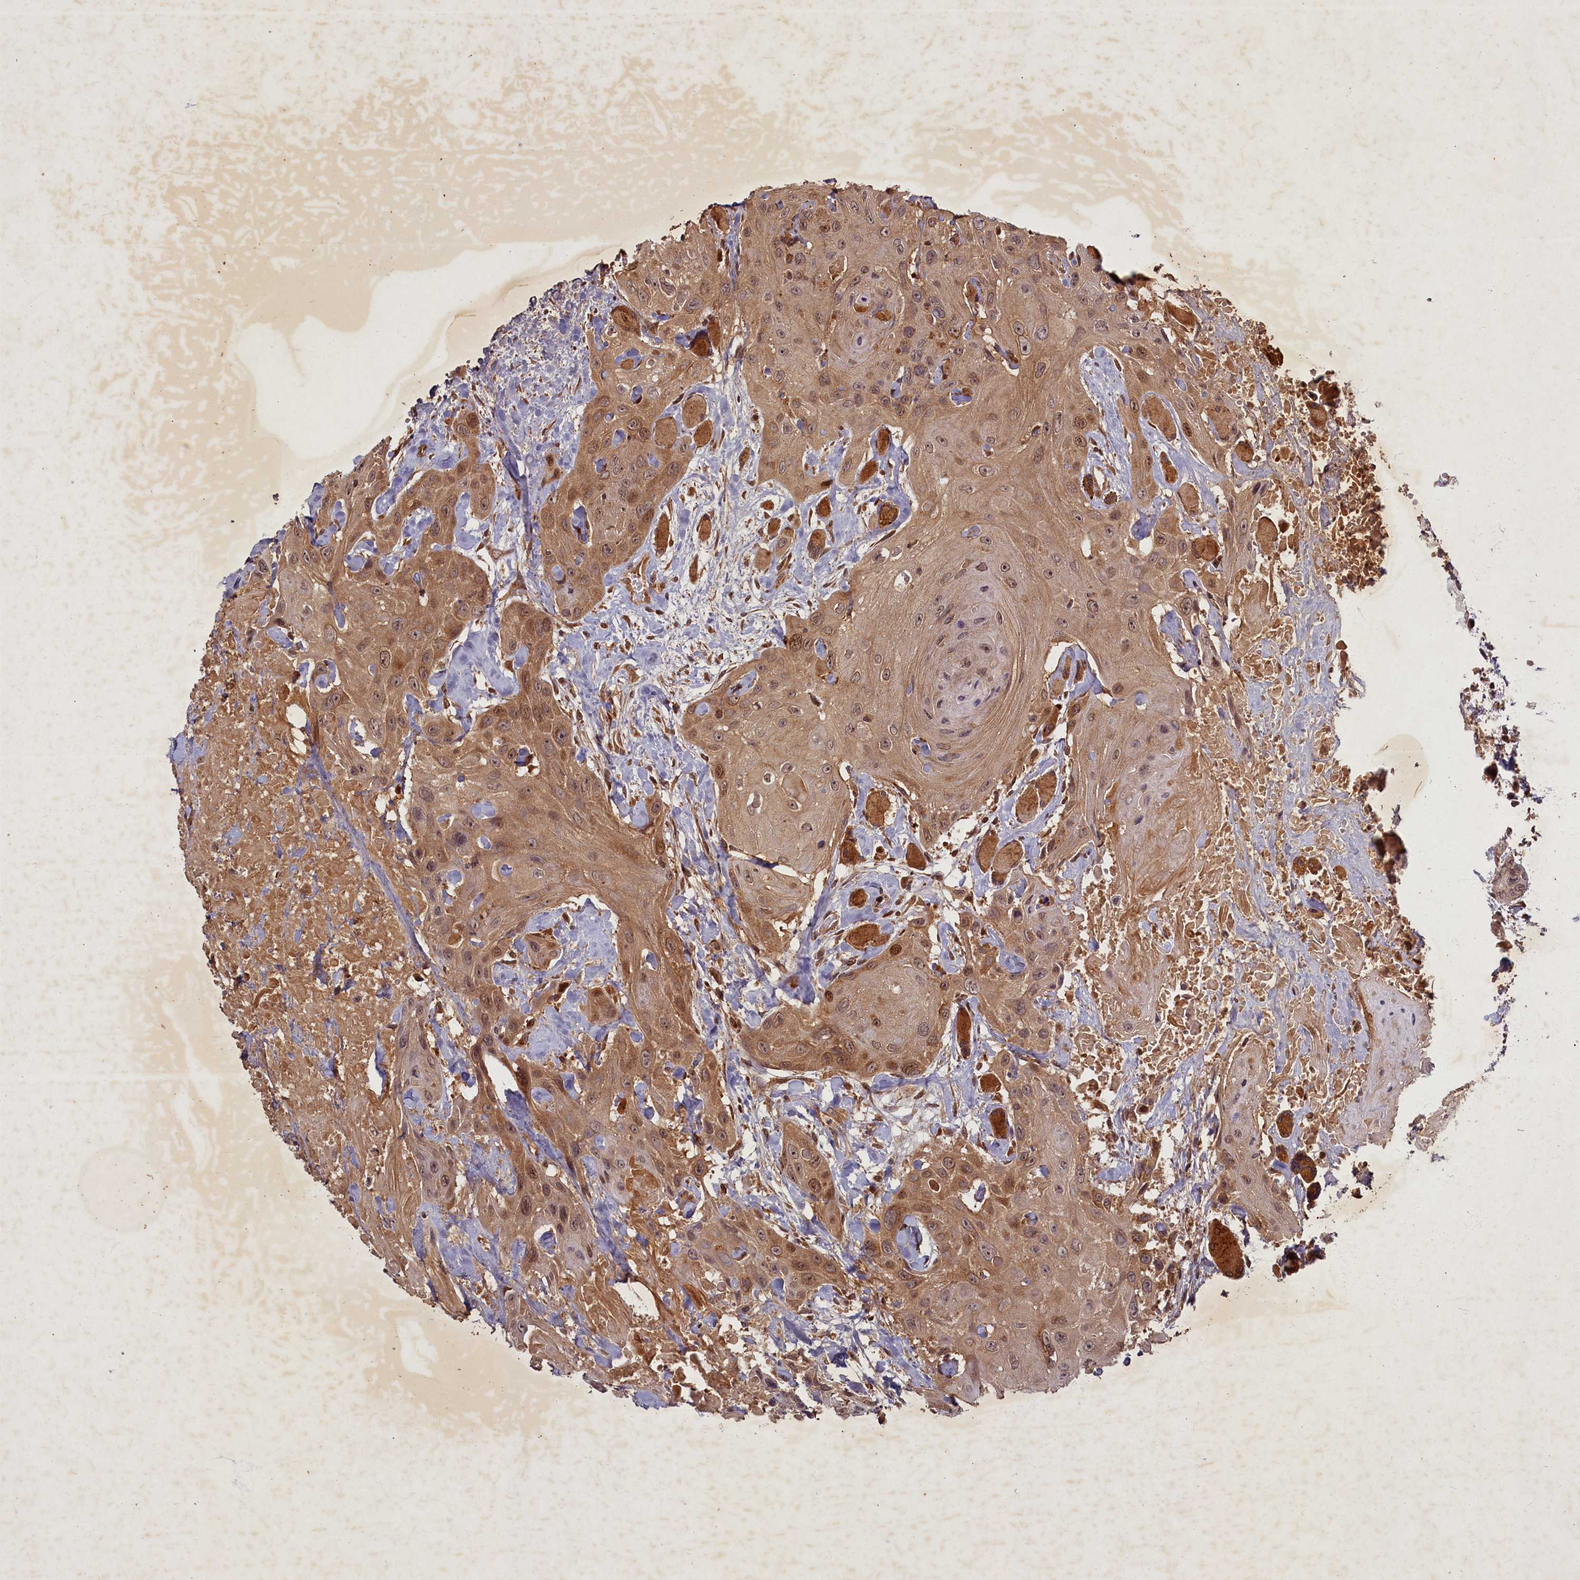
{"staining": {"intensity": "moderate", "quantity": ">75%", "location": "cytoplasmic/membranous,nuclear"}, "tissue": "head and neck cancer", "cell_type": "Tumor cells", "image_type": "cancer", "snomed": [{"axis": "morphology", "description": "Squamous cell carcinoma, NOS"}, {"axis": "topography", "description": "Head-Neck"}], "caption": "Immunohistochemistry (IHC) (DAB) staining of human head and neck cancer (squamous cell carcinoma) shows moderate cytoplasmic/membranous and nuclear protein staining in approximately >75% of tumor cells.", "gene": "BICD1", "patient": {"sex": "male", "age": 81}}